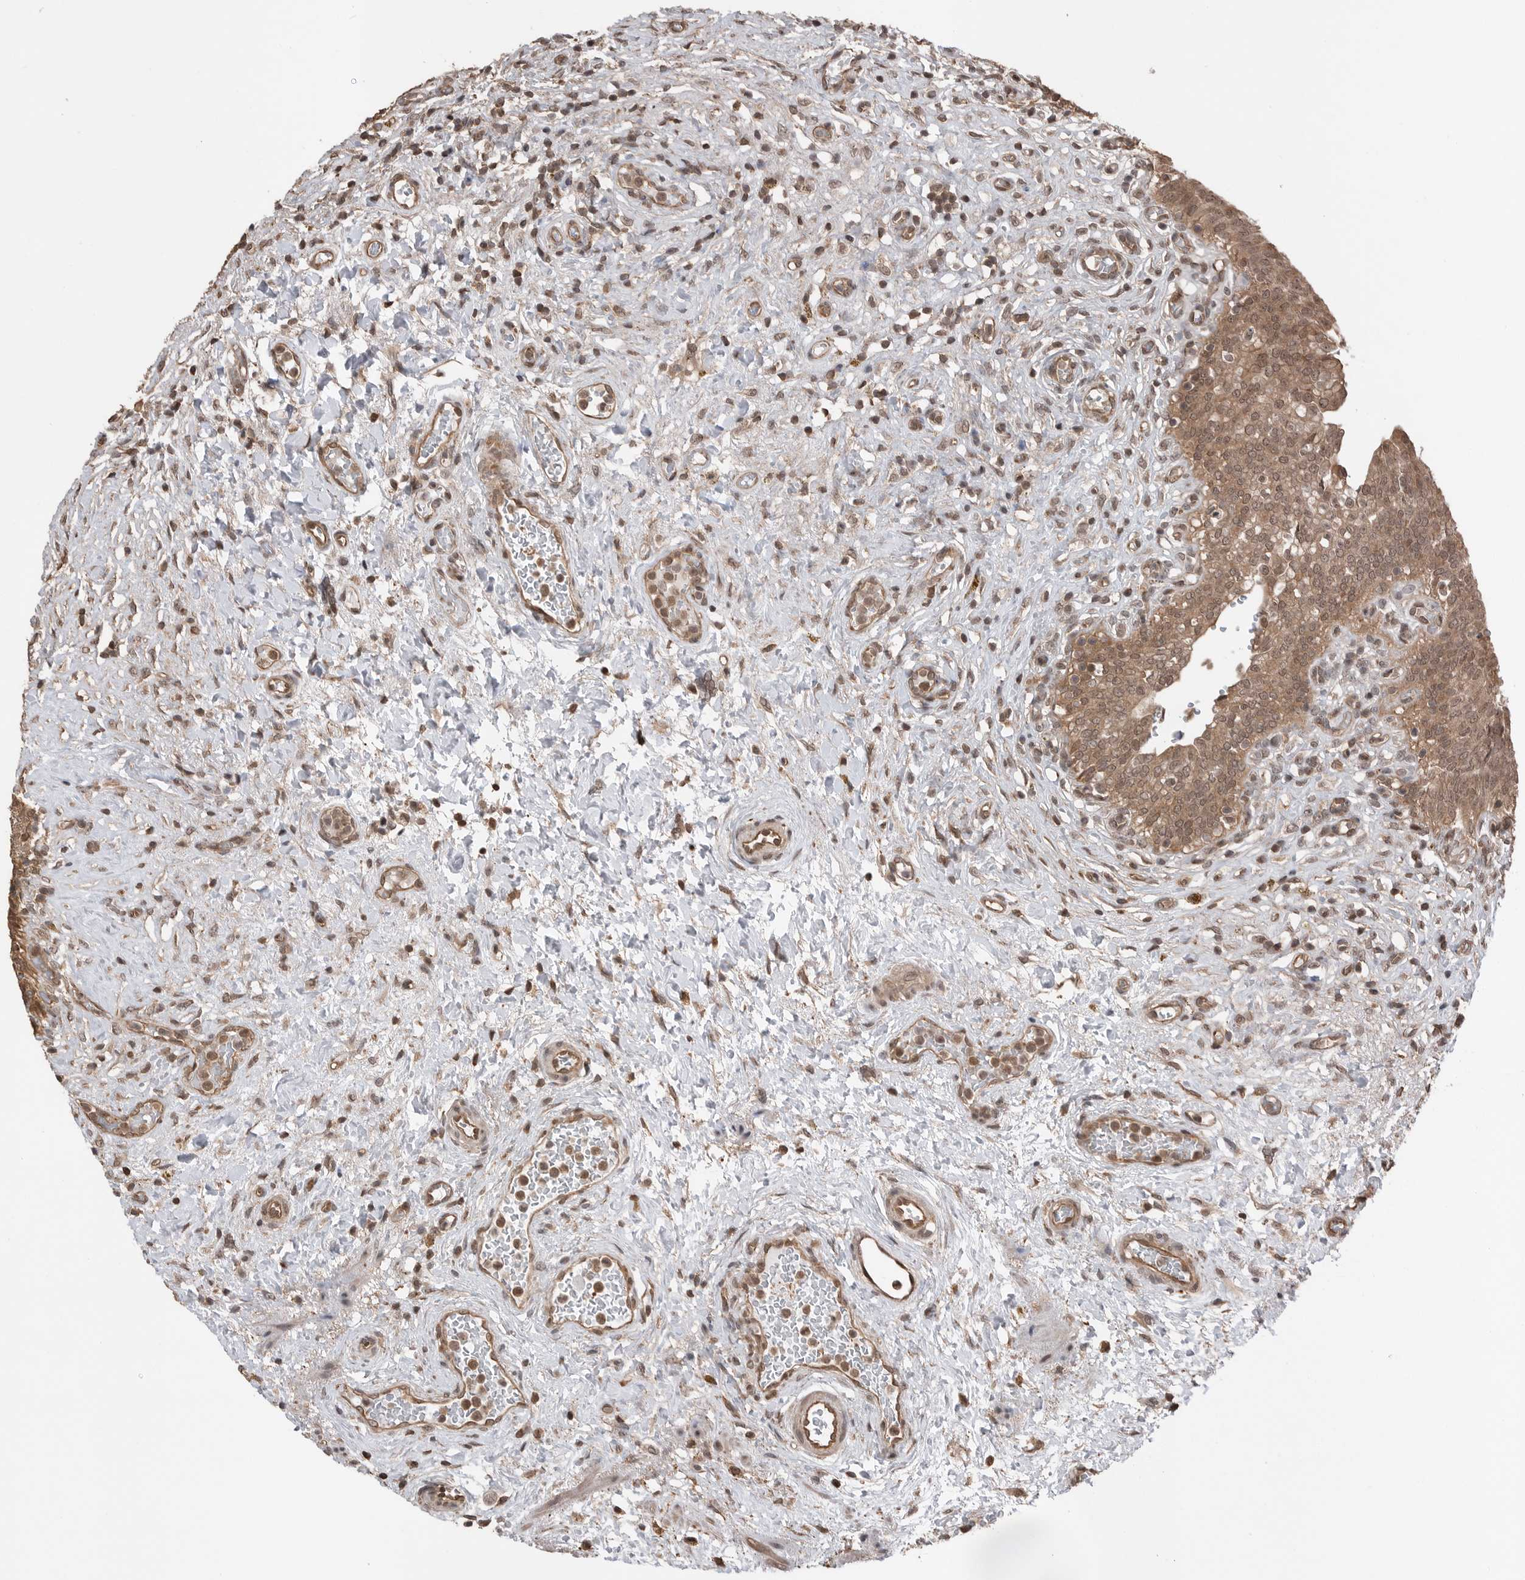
{"staining": {"intensity": "strong", "quantity": ">75%", "location": "cytoplasmic/membranous,nuclear"}, "tissue": "urinary bladder", "cell_type": "Urothelial cells", "image_type": "normal", "snomed": [{"axis": "morphology", "description": "Urothelial carcinoma, High grade"}, {"axis": "topography", "description": "Urinary bladder"}], "caption": "DAB (3,3'-diaminobenzidine) immunohistochemical staining of unremarkable human urinary bladder displays strong cytoplasmic/membranous,nuclear protein positivity in about >75% of urothelial cells.", "gene": "PEAK1", "patient": {"sex": "male", "age": 46}}